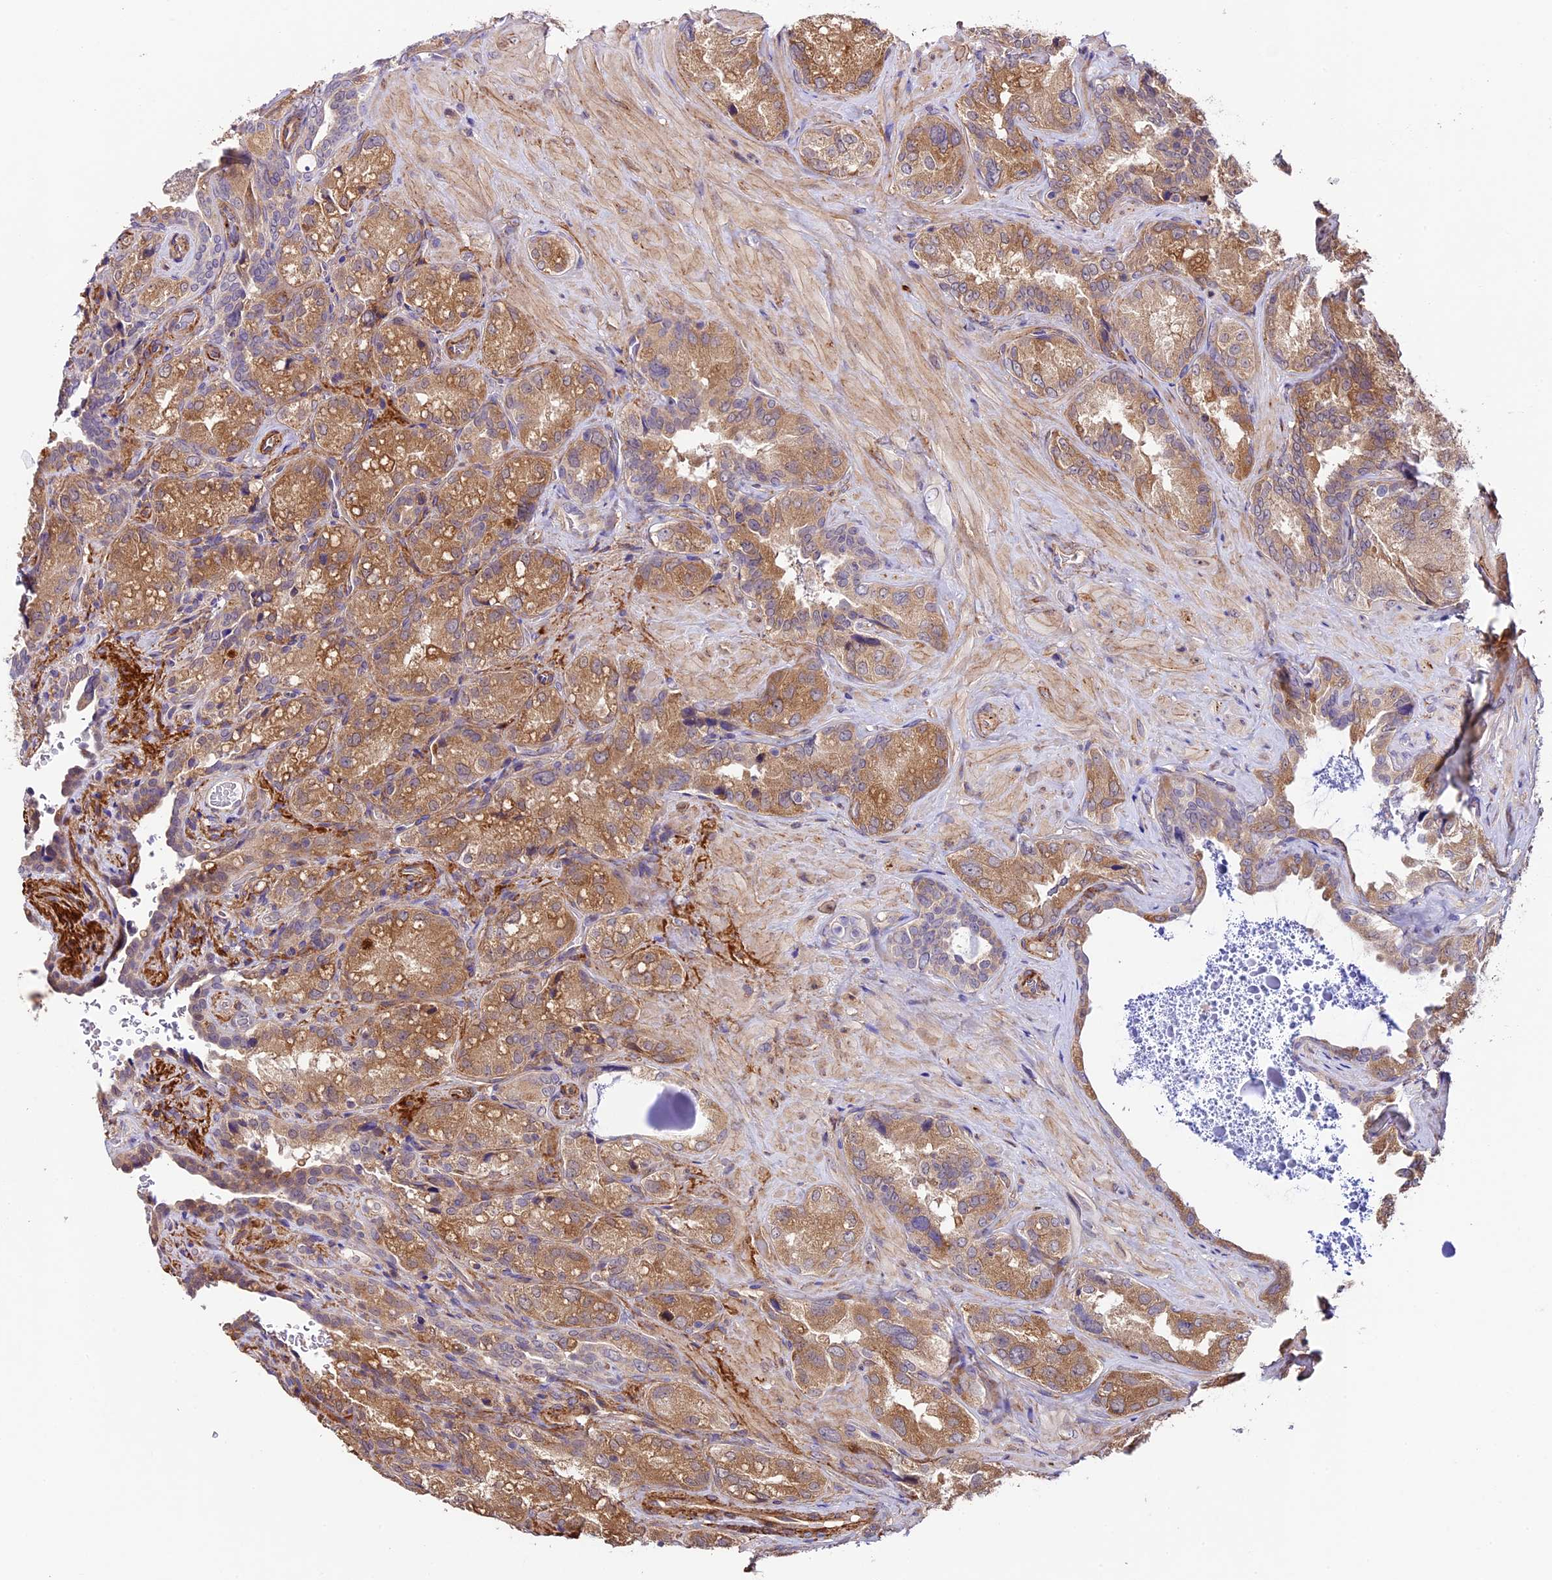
{"staining": {"intensity": "moderate", "quantity": ">75%", "location": "cytoplasmic/membranous"}, "tissue": "seminal vesicle", "cell_type": "Glandular cells", "image_type": "normal", "snomed": [{"axis": "morphology", "description": "Normal tissue, NOS"}, {"axis": "topography", "description": "Seminal veicle"}, {"axis": "topography", "description": "Peripheral nerve tissue"}], "caption": "Immunohistochemical staining of benign seminal vesicle shows medium levels of moderate cytoplasmic/membranous expression in approximately >75% of glandular cells.", "gene": "LSM7", "patient": {"sex": "male", "age": 67}}